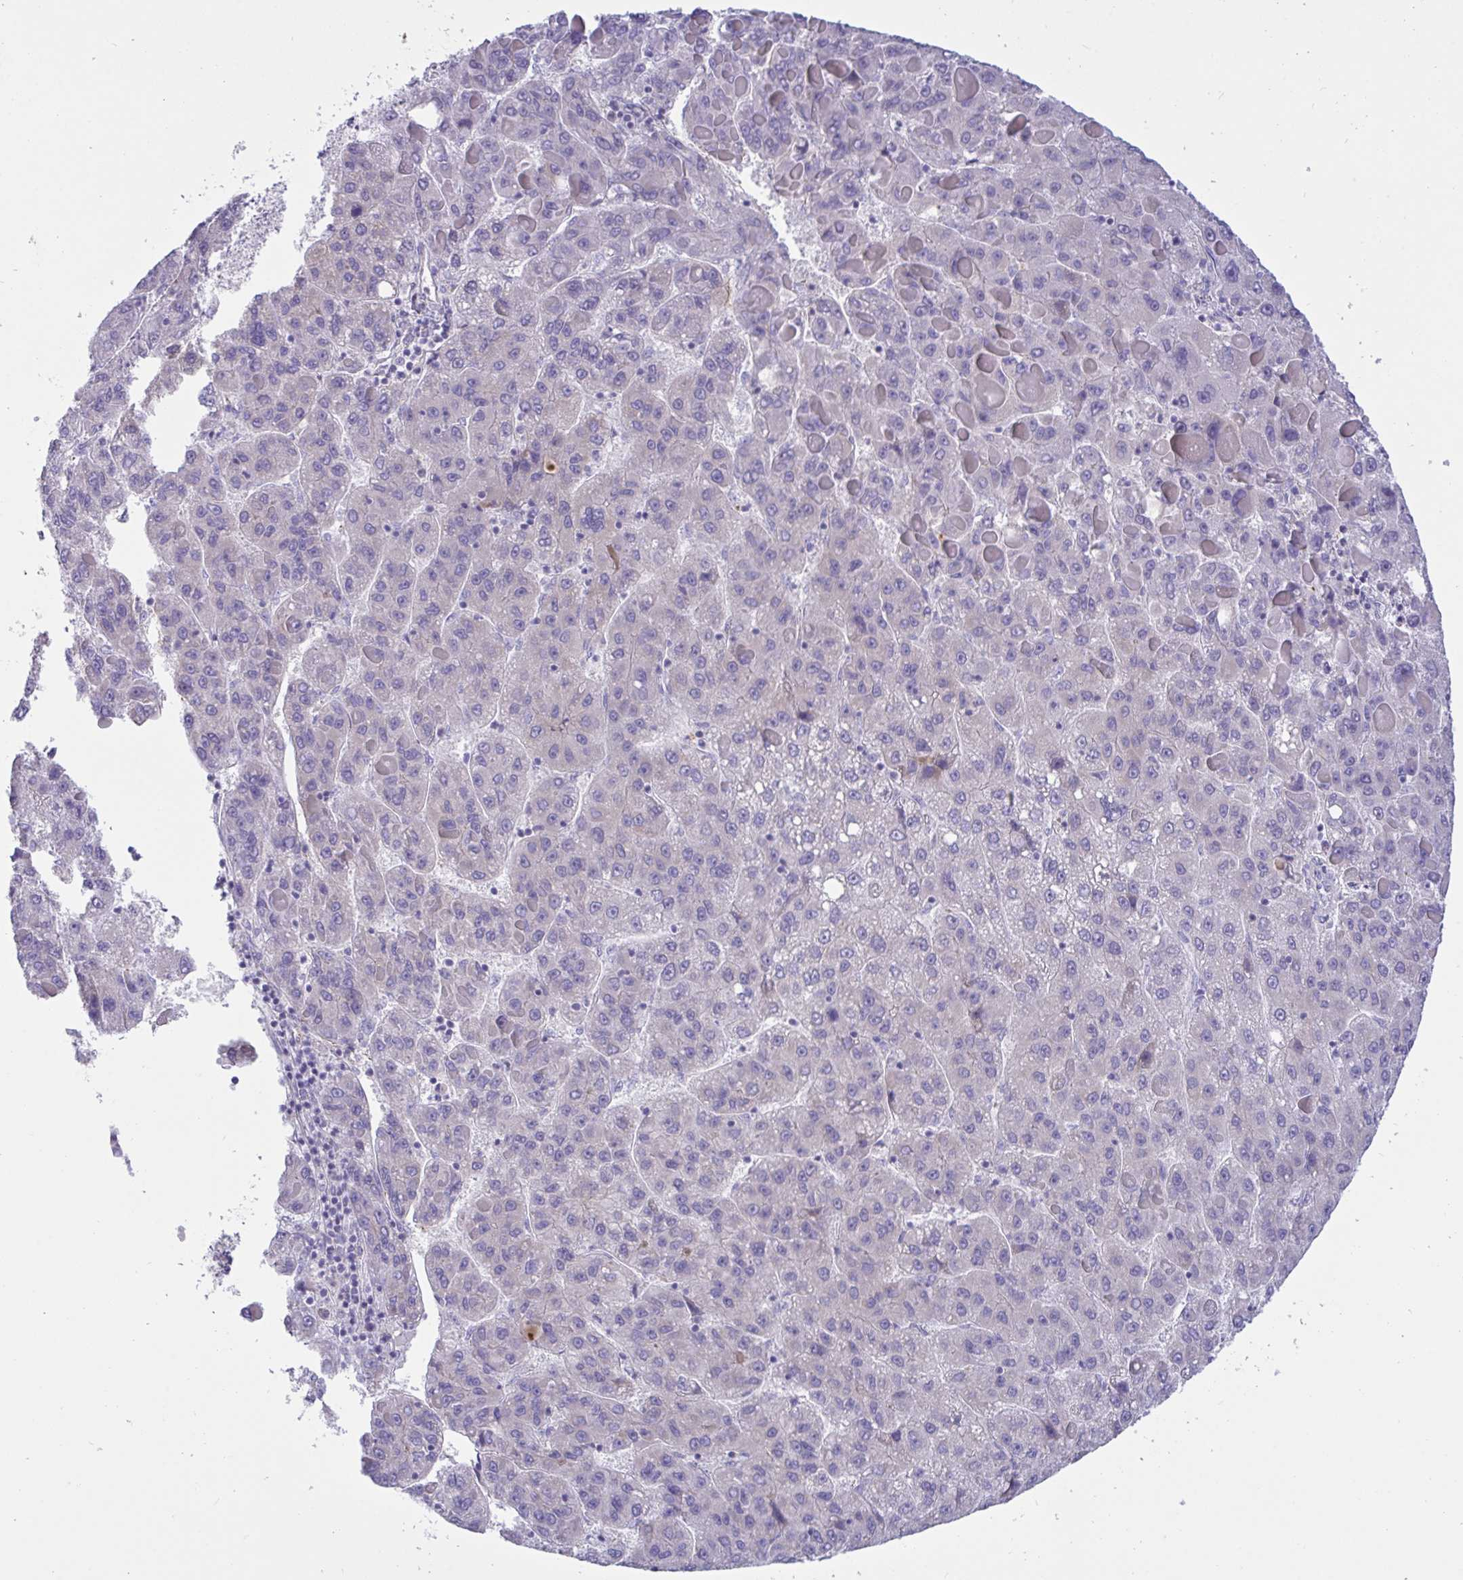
{"staining": {"intensity": "negative", "quantity": "none", "location": "none"}, "tissue": "liver cancer", "cell_type": "Tumor cells", "image_type": "cancer", "snomed": [{"axis": "morphology", "description": "Carcinoma, Hepatocellular, NOS"}, {"axis": "topography", "description": "Liver"}], "caption": "Liver cancer was stained to show a protein in brown. There is no significant staining in tumor cells. (DAB (3,3'-diaminobenzidine) immunohistochemistry (IHC), high magnification).", "gene": "OXLD1", "patient": {"sex": "female", "age": 82}}